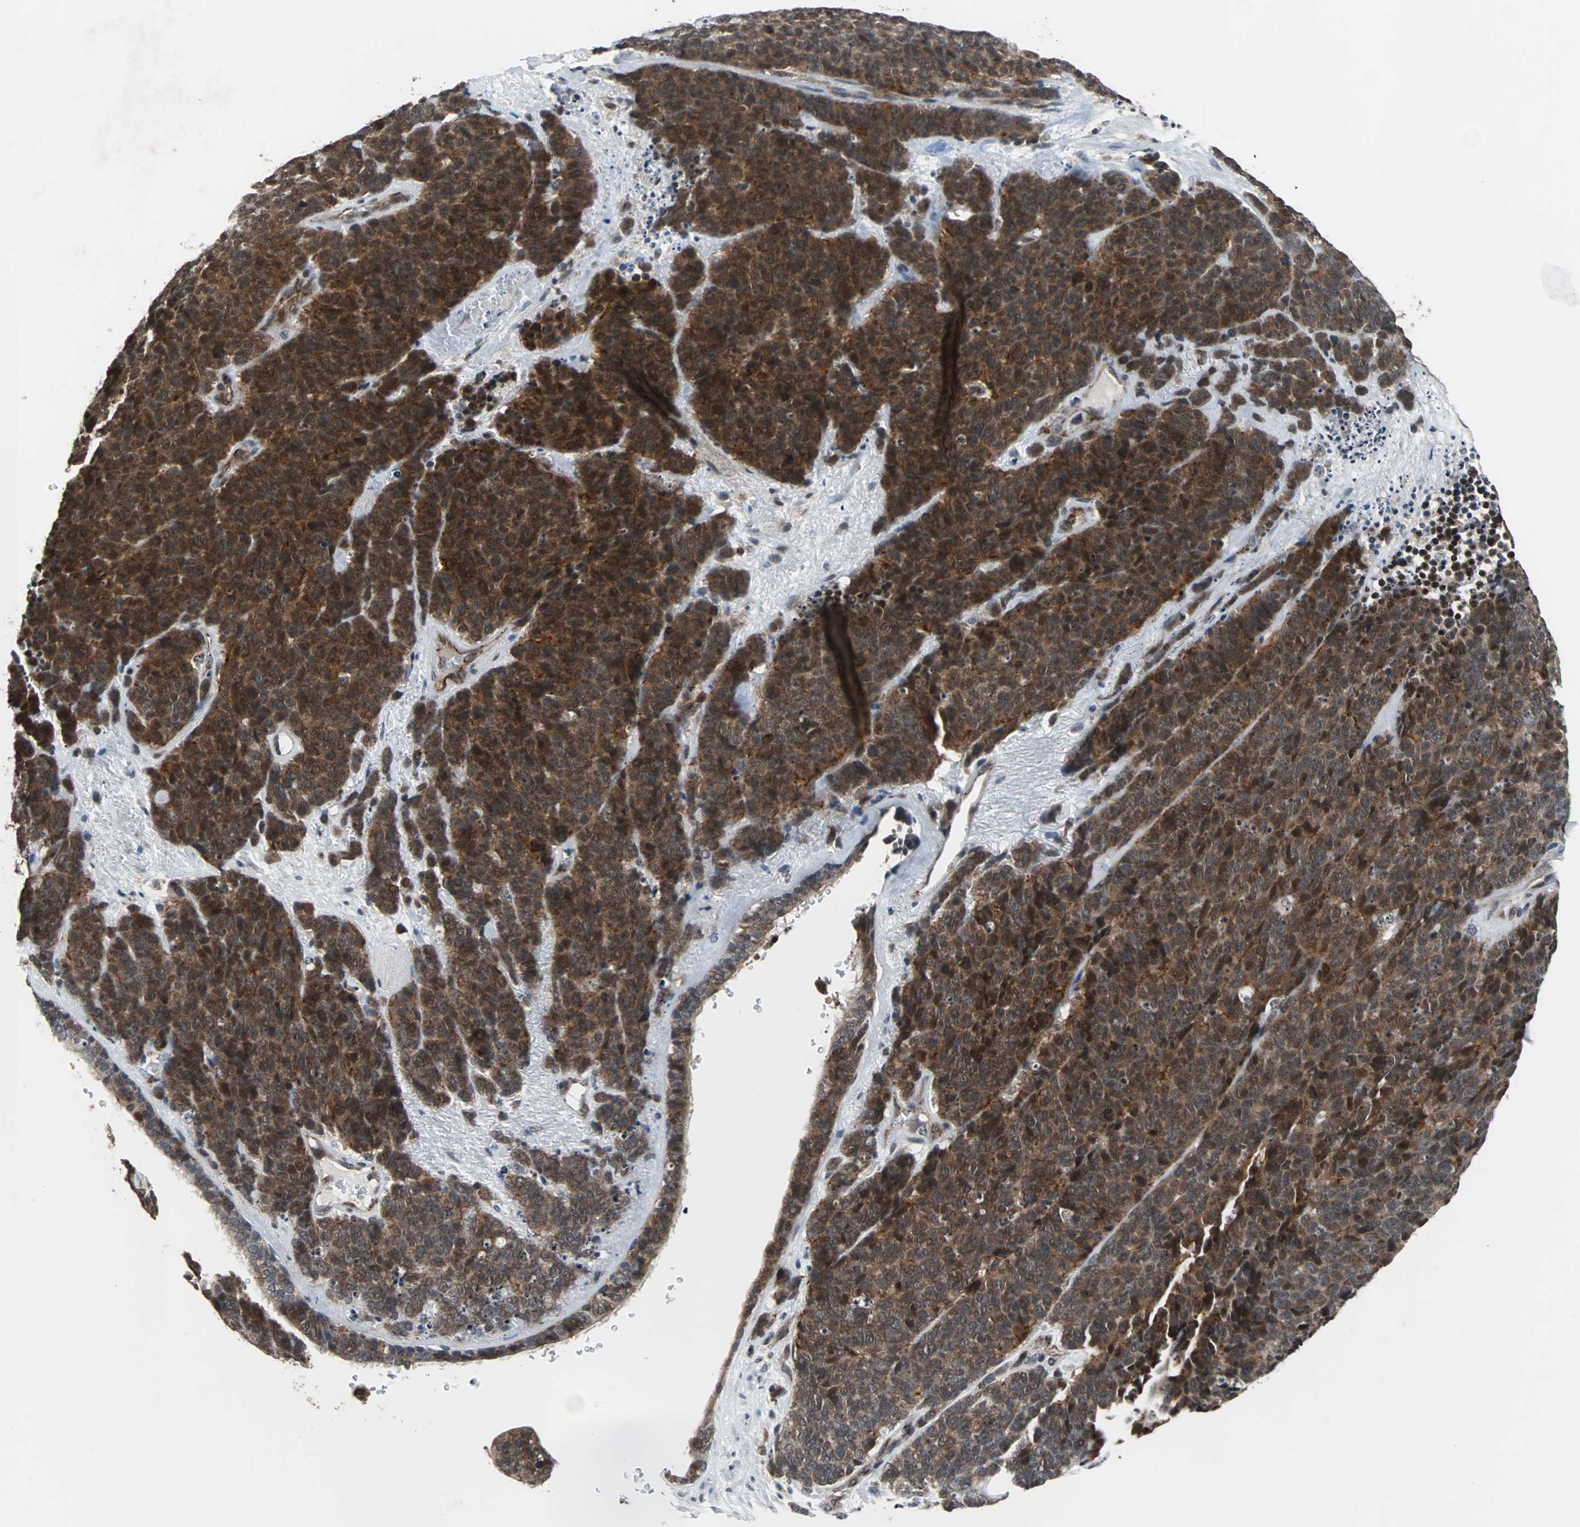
{"staining": {"intensity": "strong", "quantity": ">75%", "location": "cytoplasmic/membranous"}, "tissue": "lung cancer", "cell_type": "Tumor cells", "image_type": "cancer", "snomed": [{"axis": "morphology", "description": "Neoplasm, malignant, NOS"}, {"axis": "topography", "description": "Lung"}], "caption": "Lung malignant neoplasm tissue displays strong cytoplasmic/membranous positivity in approximately >75% of tumor cells, visualized by immunohistochemistry.", "gene": "LSR", "patient": {"sex": "female", "age": 58}}